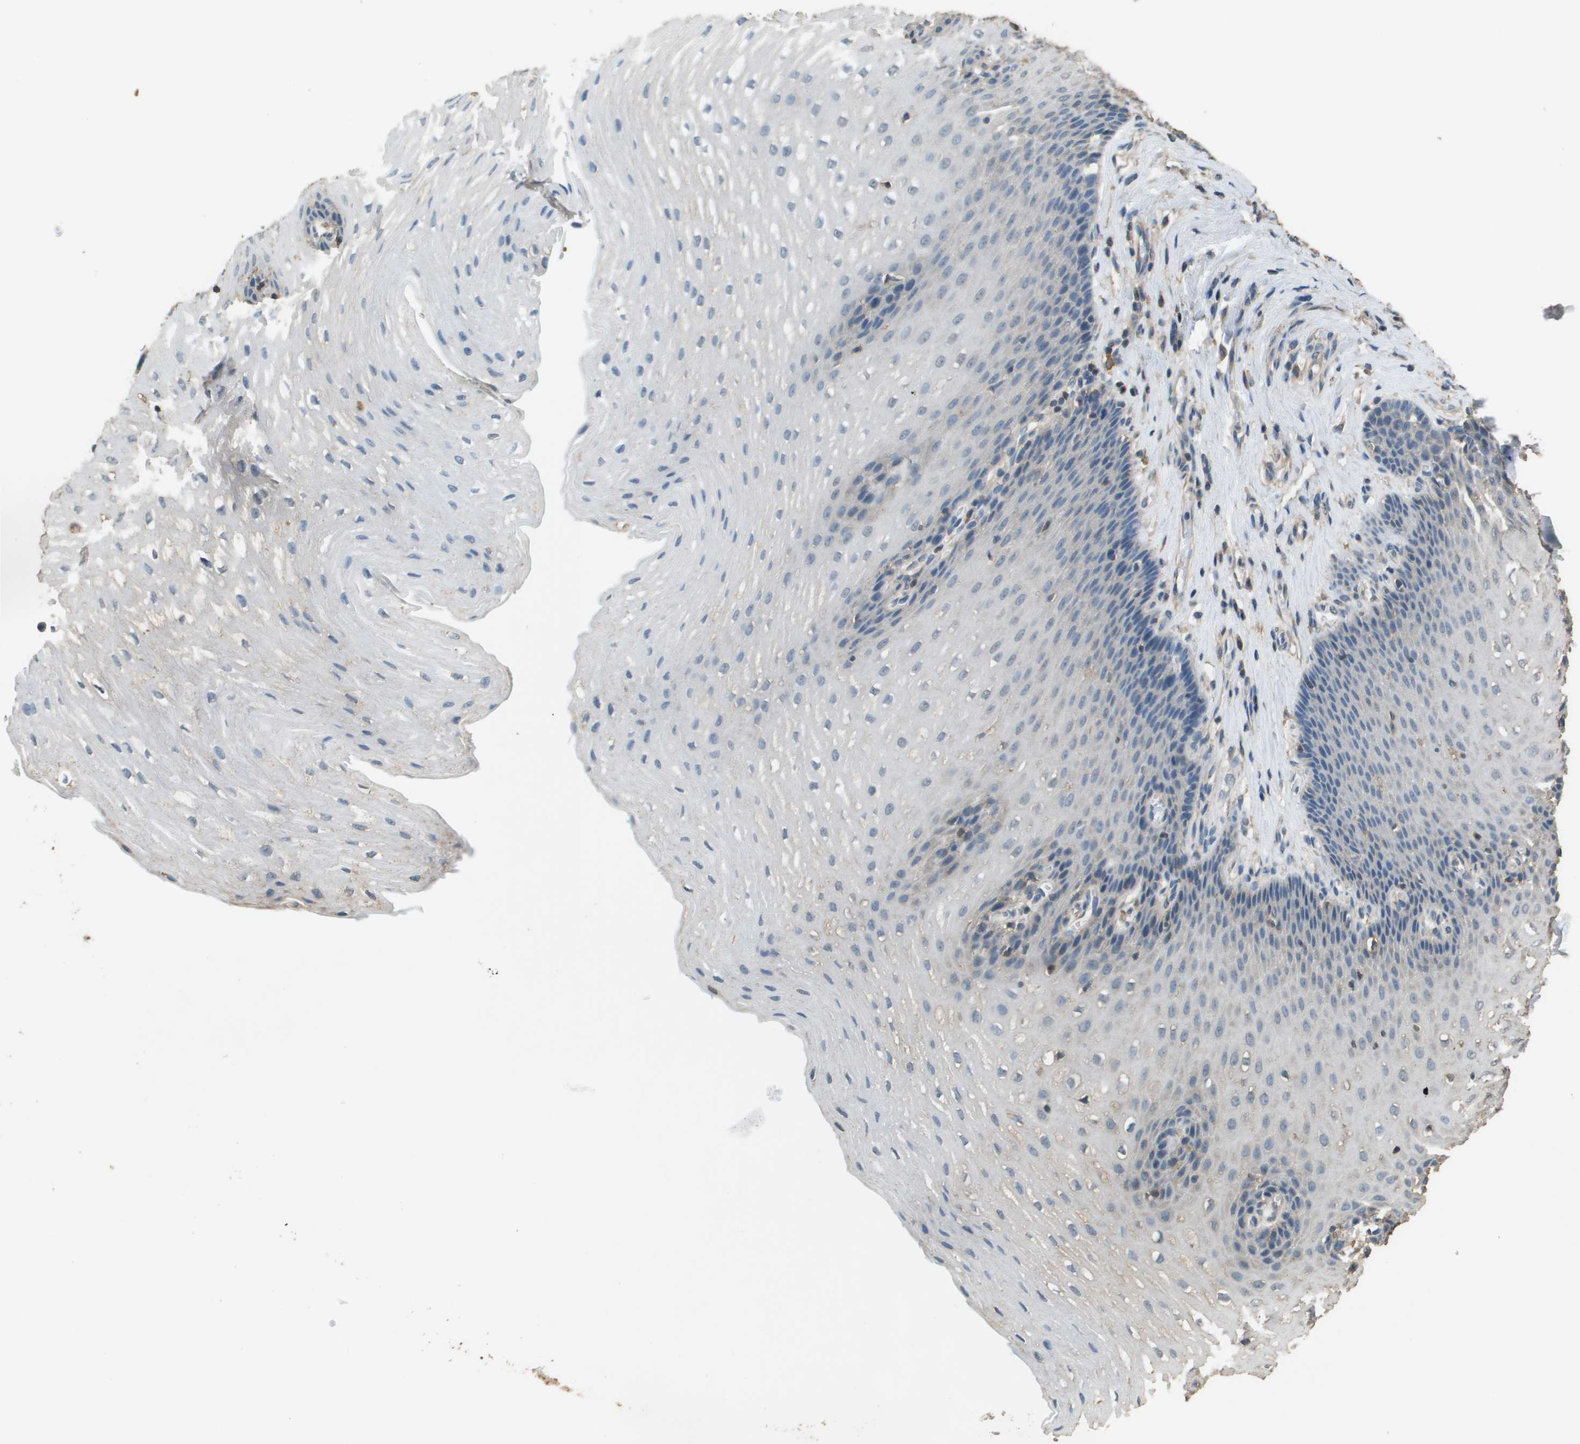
{"staining": {"intensity": "negative", "quantity": "none", "location": "none"}, "tissue": "esophagus", "cell_type": "Squamous epithelial cells", "image_type": "normal", "snomed": [{"axis": "morphology", "description": "Normal tissue, NOS"}, {"axis": "topography", "description": "Esophagus"}], "caption": "Esophagus stained for a protein using IHC displays no staining squamous epithelial cells.", "gene": "MS4A7", "patient": {"sex": "male", "age": 48}}